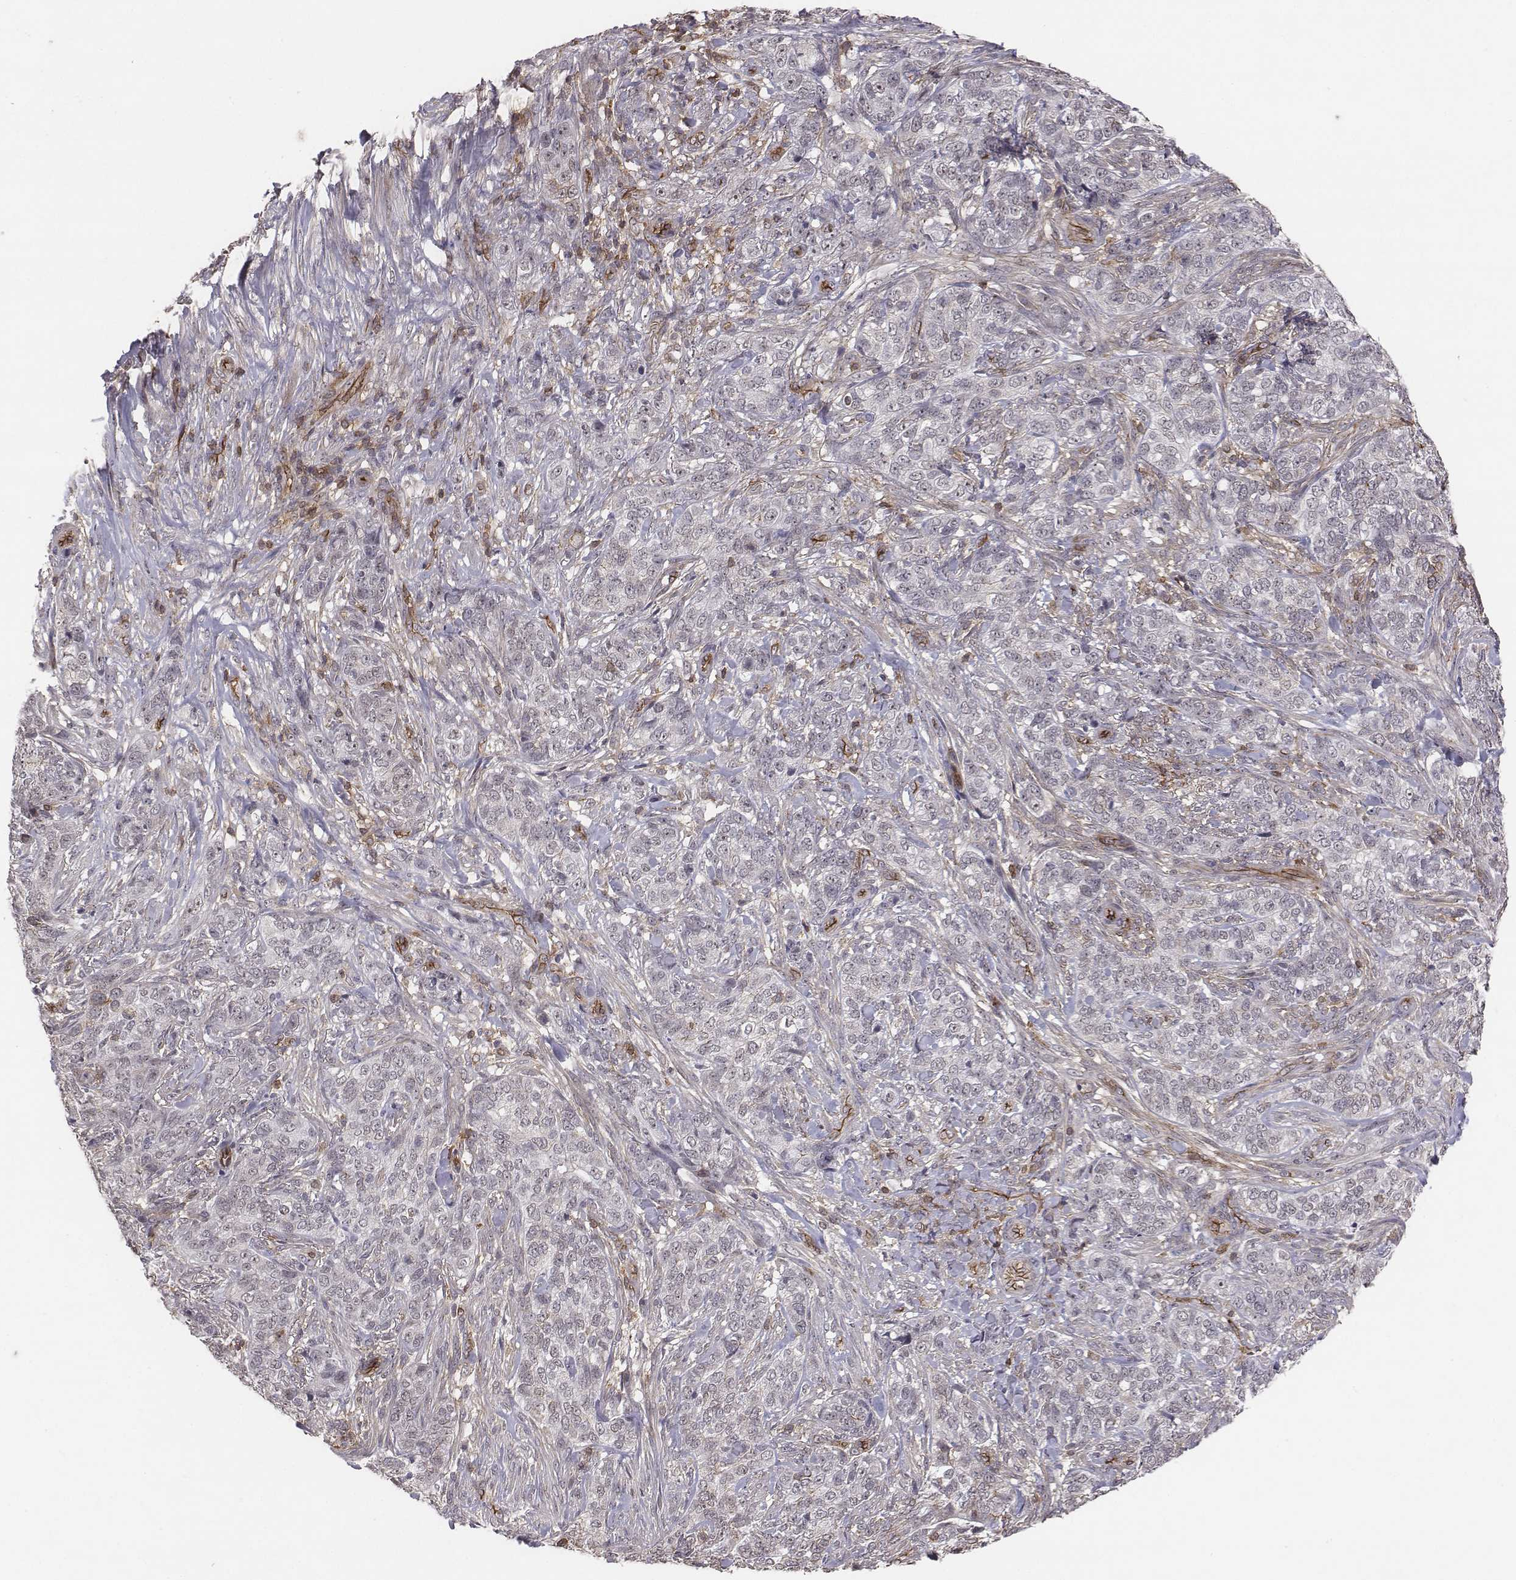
{"staining": {"intensity": "negative", "quantity": "none", "location": "none"}, "tissue": "skin cancer", "cell_type": "Tumor cells", "image_type": "cancer", "snomed": [{"axis": "morphology", "description": "Basal cell carcinoma"}, {"axis": "topography", "description": "Skin"}], "caption": "Skin cancer stained for a protein using immunohistochemistry (IHC) demonstrates no staining tumor cells.", "gene": "PTPRG", "patient": {"sex": "female", "age": 69}}